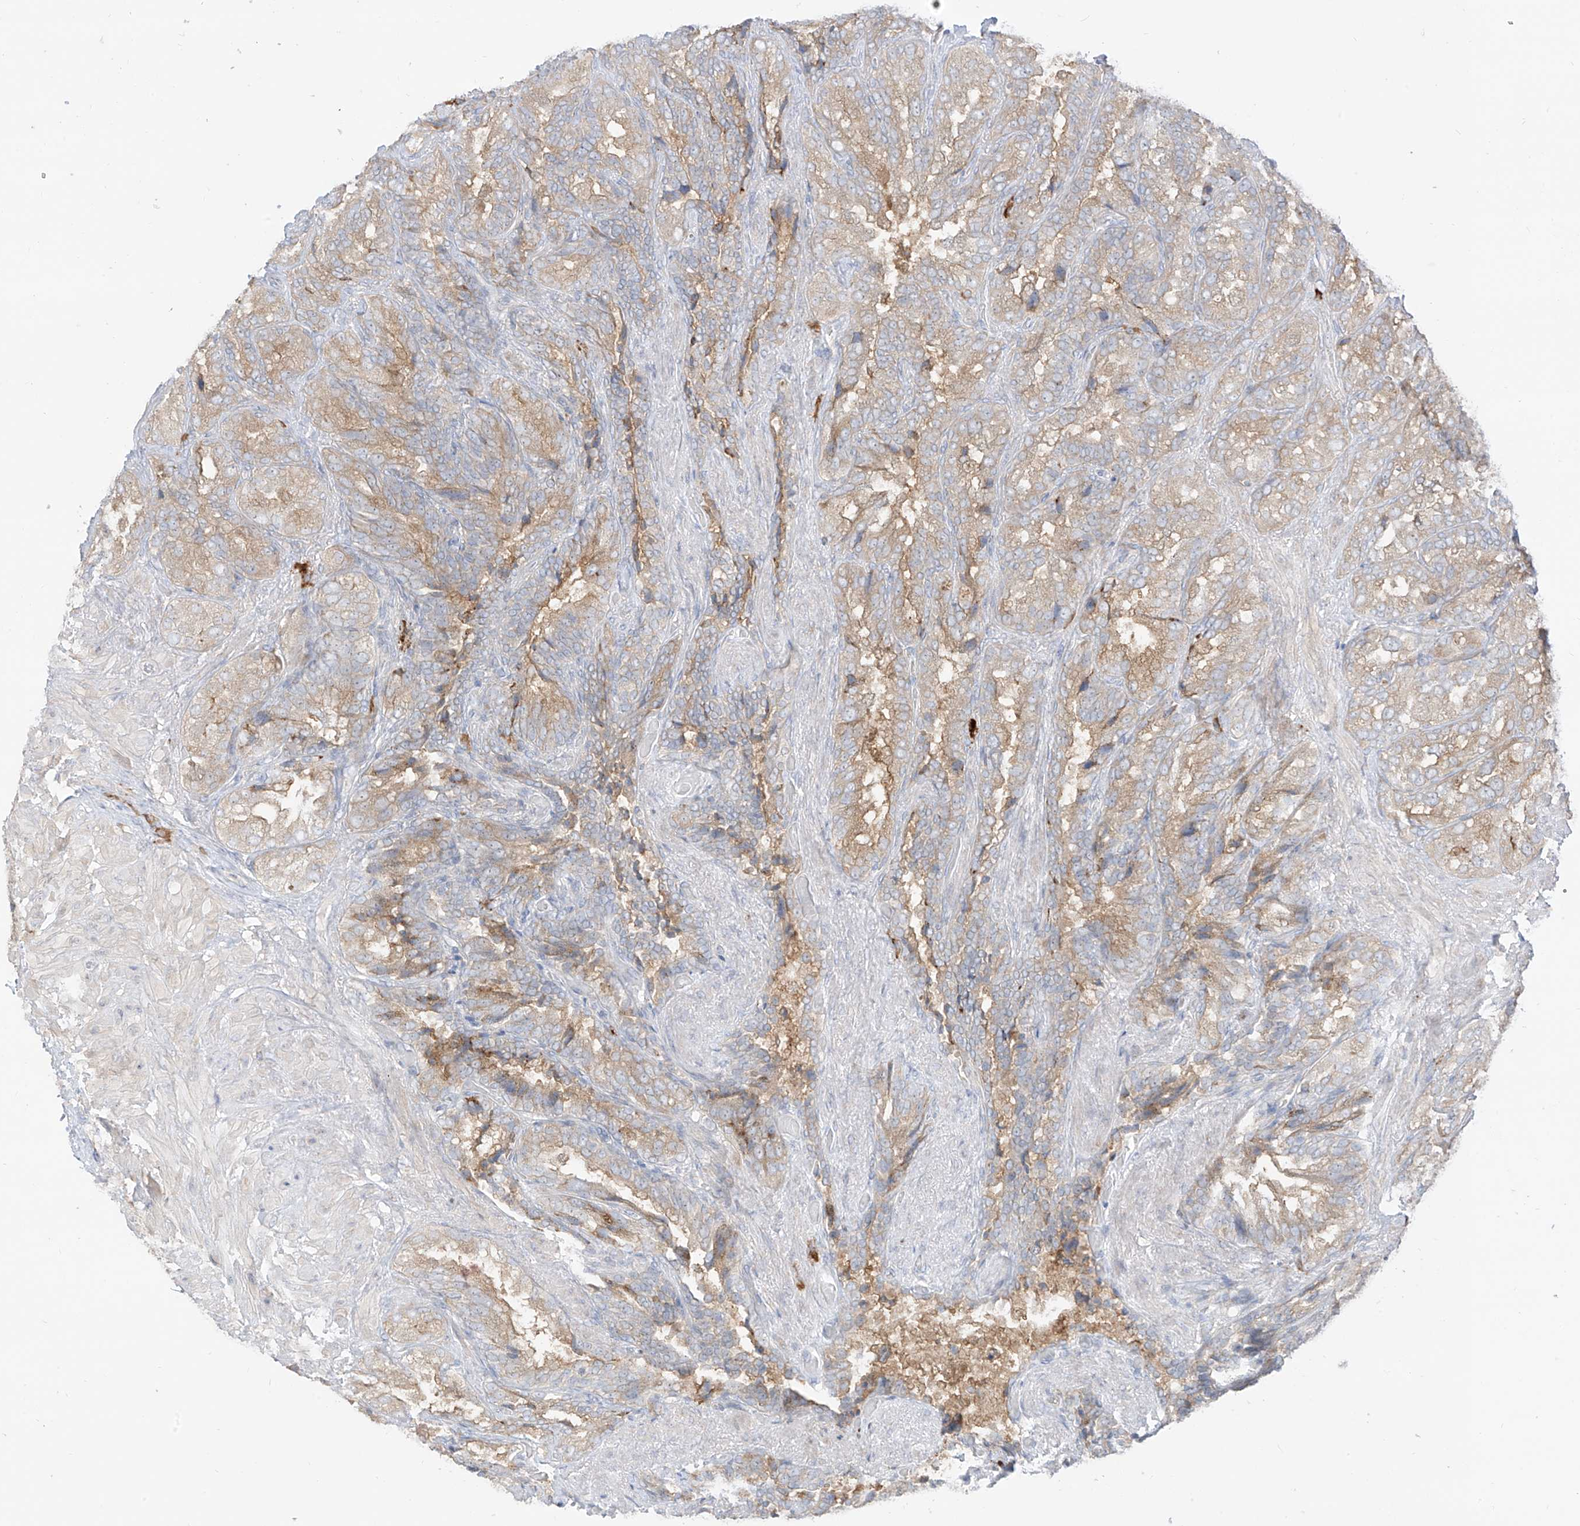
{"staining": {"intensity": "weak", "quantity": "25%-75%", "location": "cytoplasmic/membranous"}, "tissue": "seminal vesicle", "cell_type": "Glandular cells", "image_type": "normal", "snomed": [{"axis": "morphology", "description": "Normal tissue, NOS"}, {"axis": "topography", "description": "Seminal veicle"}, {"axis": "topography", "description": "Peripheral nerve tissue"}], "caption": "Immunohistochemistry (DAB (3,3'-diaminobenzidine)) staining of benign human seminal vesicle demonstrates weak cytoplasmic/membranous protein expression in approximately 25%-75% of glandular cells.", "gene": "SYTL3", "patient": {"sex": "male", "age": 63}}